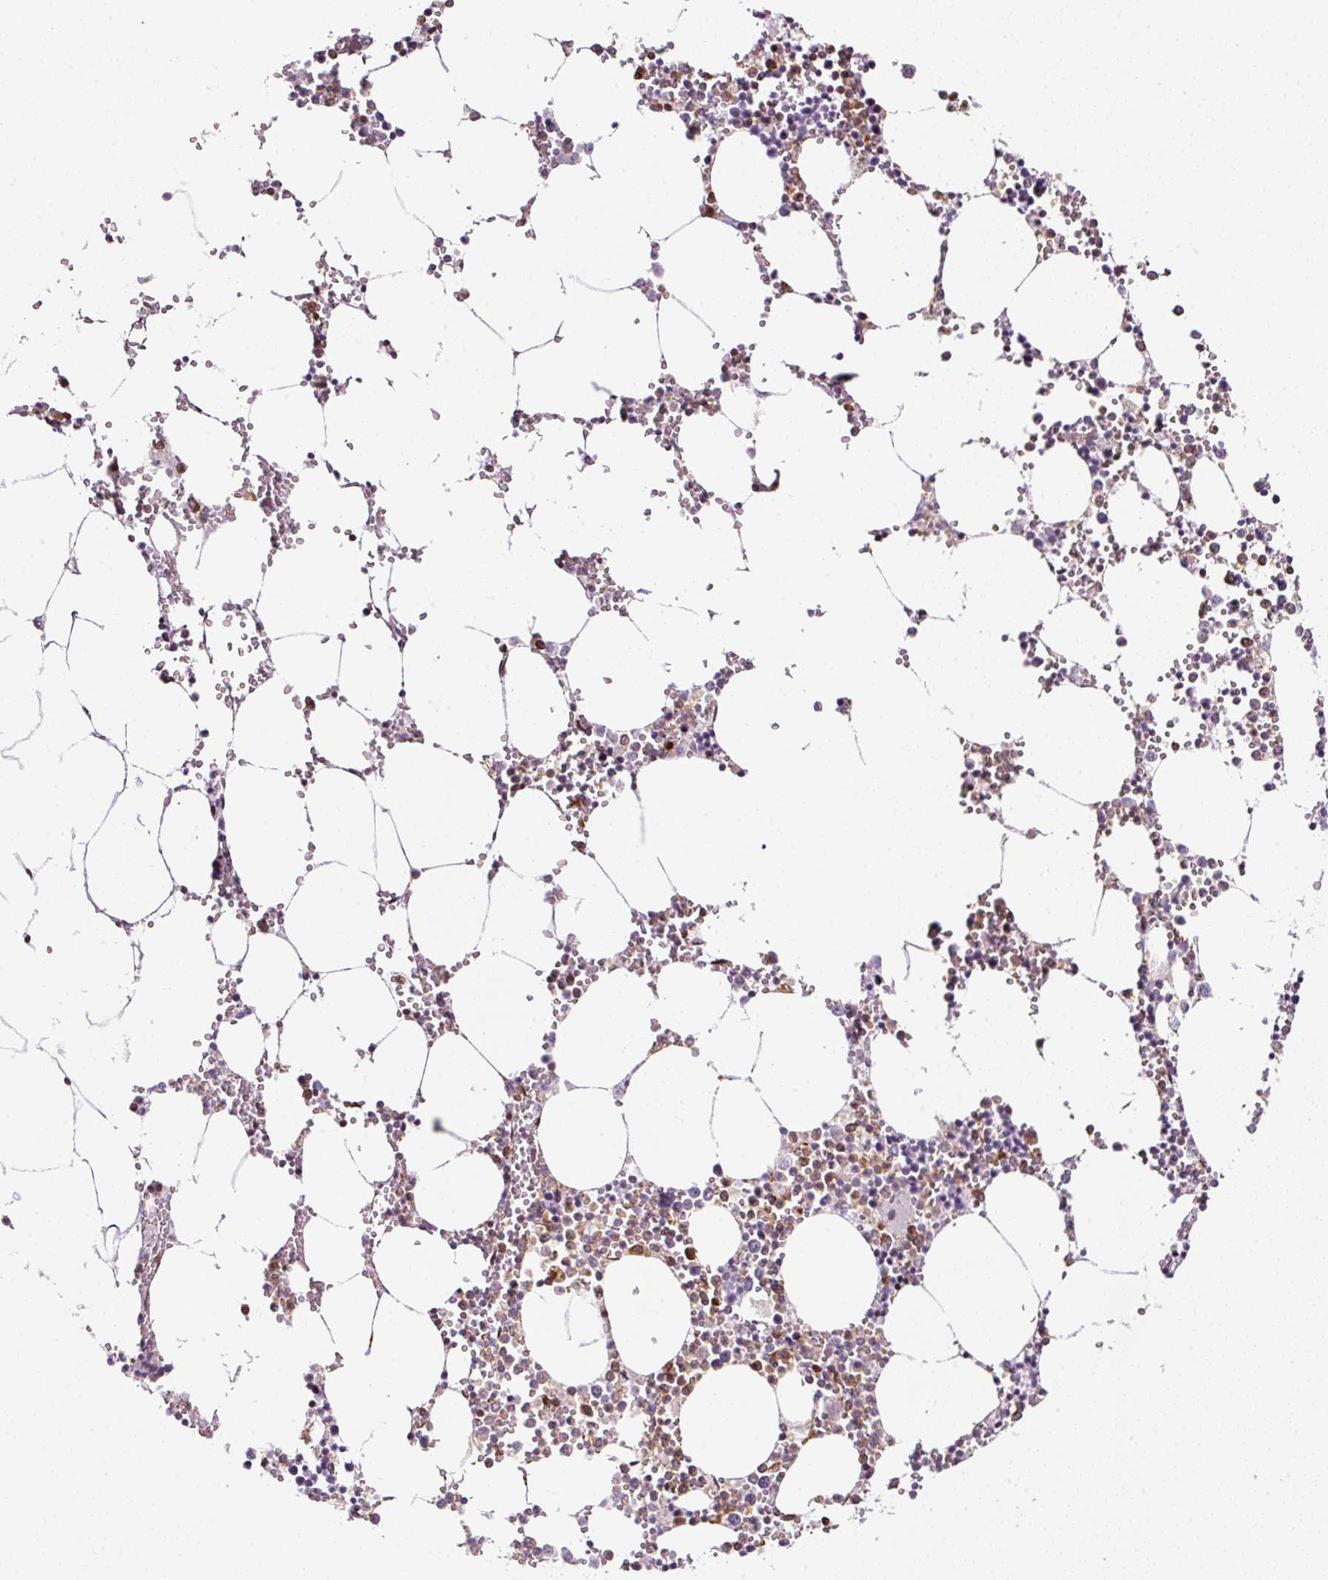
{"staining": {"intensity": "moderate", "quantity": "<25%", "location": "cytoplasmic/membranous"}, "tissue": "bone marrow", "cell_type": "Hematopoietic cells", "image_type": "normal", "snomed": [{"axis": "morphology", "description": "Normal tissue, NOS"}, {"axis": "topography", "description": "Bone marrow"}], "caption": "Normal bone marrow displays moderate cytoplasmic/membranous positivity in approximately <25% of hematopoietic cells Immunohistochemistry (ihc) stains the protein of interest in brown and the nuclei are stained blue..", "gene": "SCNM1", "patient": {"sex": "male", "age": 54}}